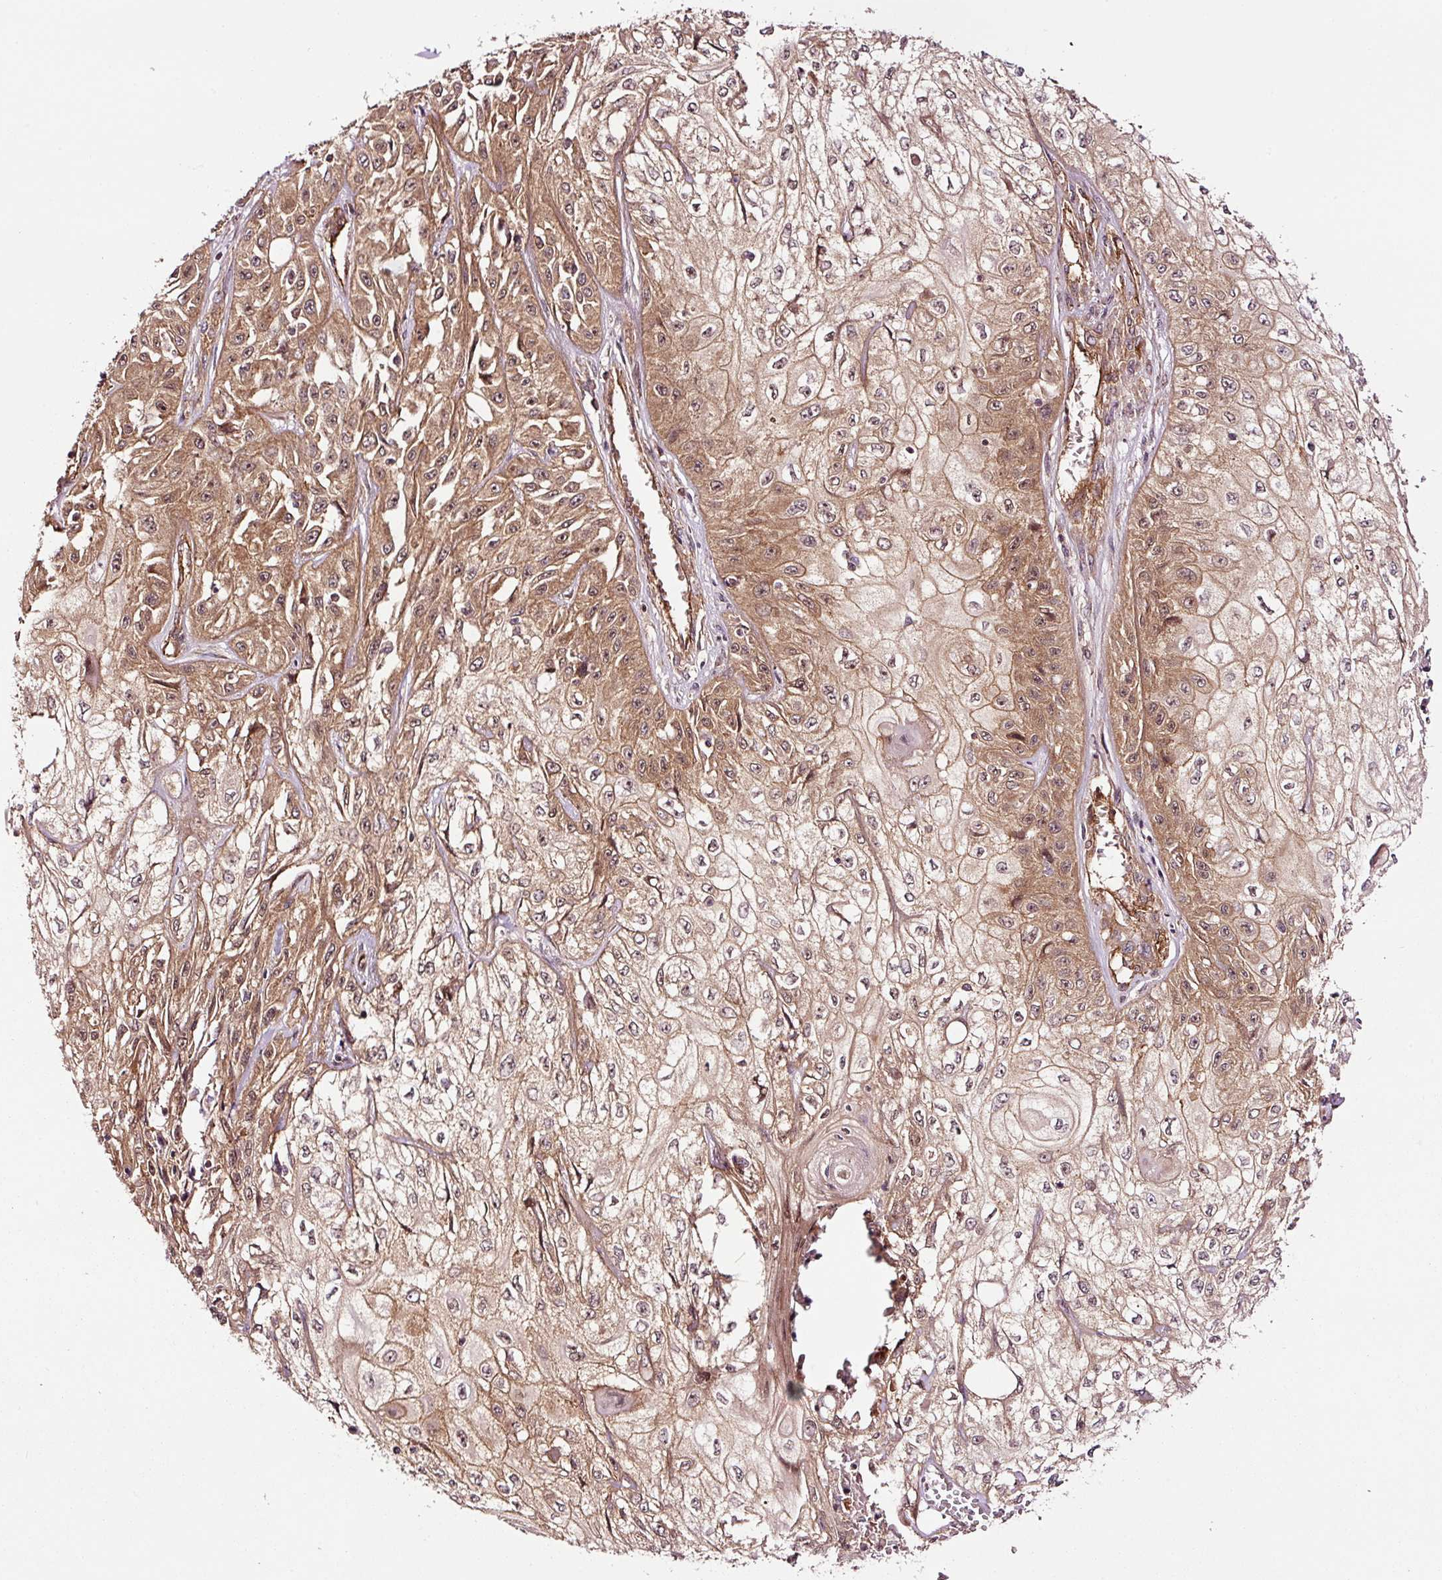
{"staining": {"intensity": "moderate", "quantity": ">75%", "location": "cytoplasmic/membranous"}, "tissue": "skin cancer", "cell_type": "Tumor cells", "image_type": "cancer", "snomed": [{"axis": "morphology", "description": "Squamous cell carcinoma, NOS"}, {"axis": "morphology", "description": "Squamous cell carcinoma, metastatic, NOS"}, {"axis": "topography", "description": "Skin"}, {"axis": "topography", "description": "Lymph node"}], "caption": "Immunohistochemical staining of human skin metastatic squamous cell carcinoma demonstrates medium levels of moderate cytoplasmic/membranous staining in about >75% of tumor cells. The protein is stained brown, and the nuclei are stained in blue (DAB IHC with brightfield microscopy, high magnification).", "gene": "METAP1", "patient": {"sex": "male", "age": 75}}